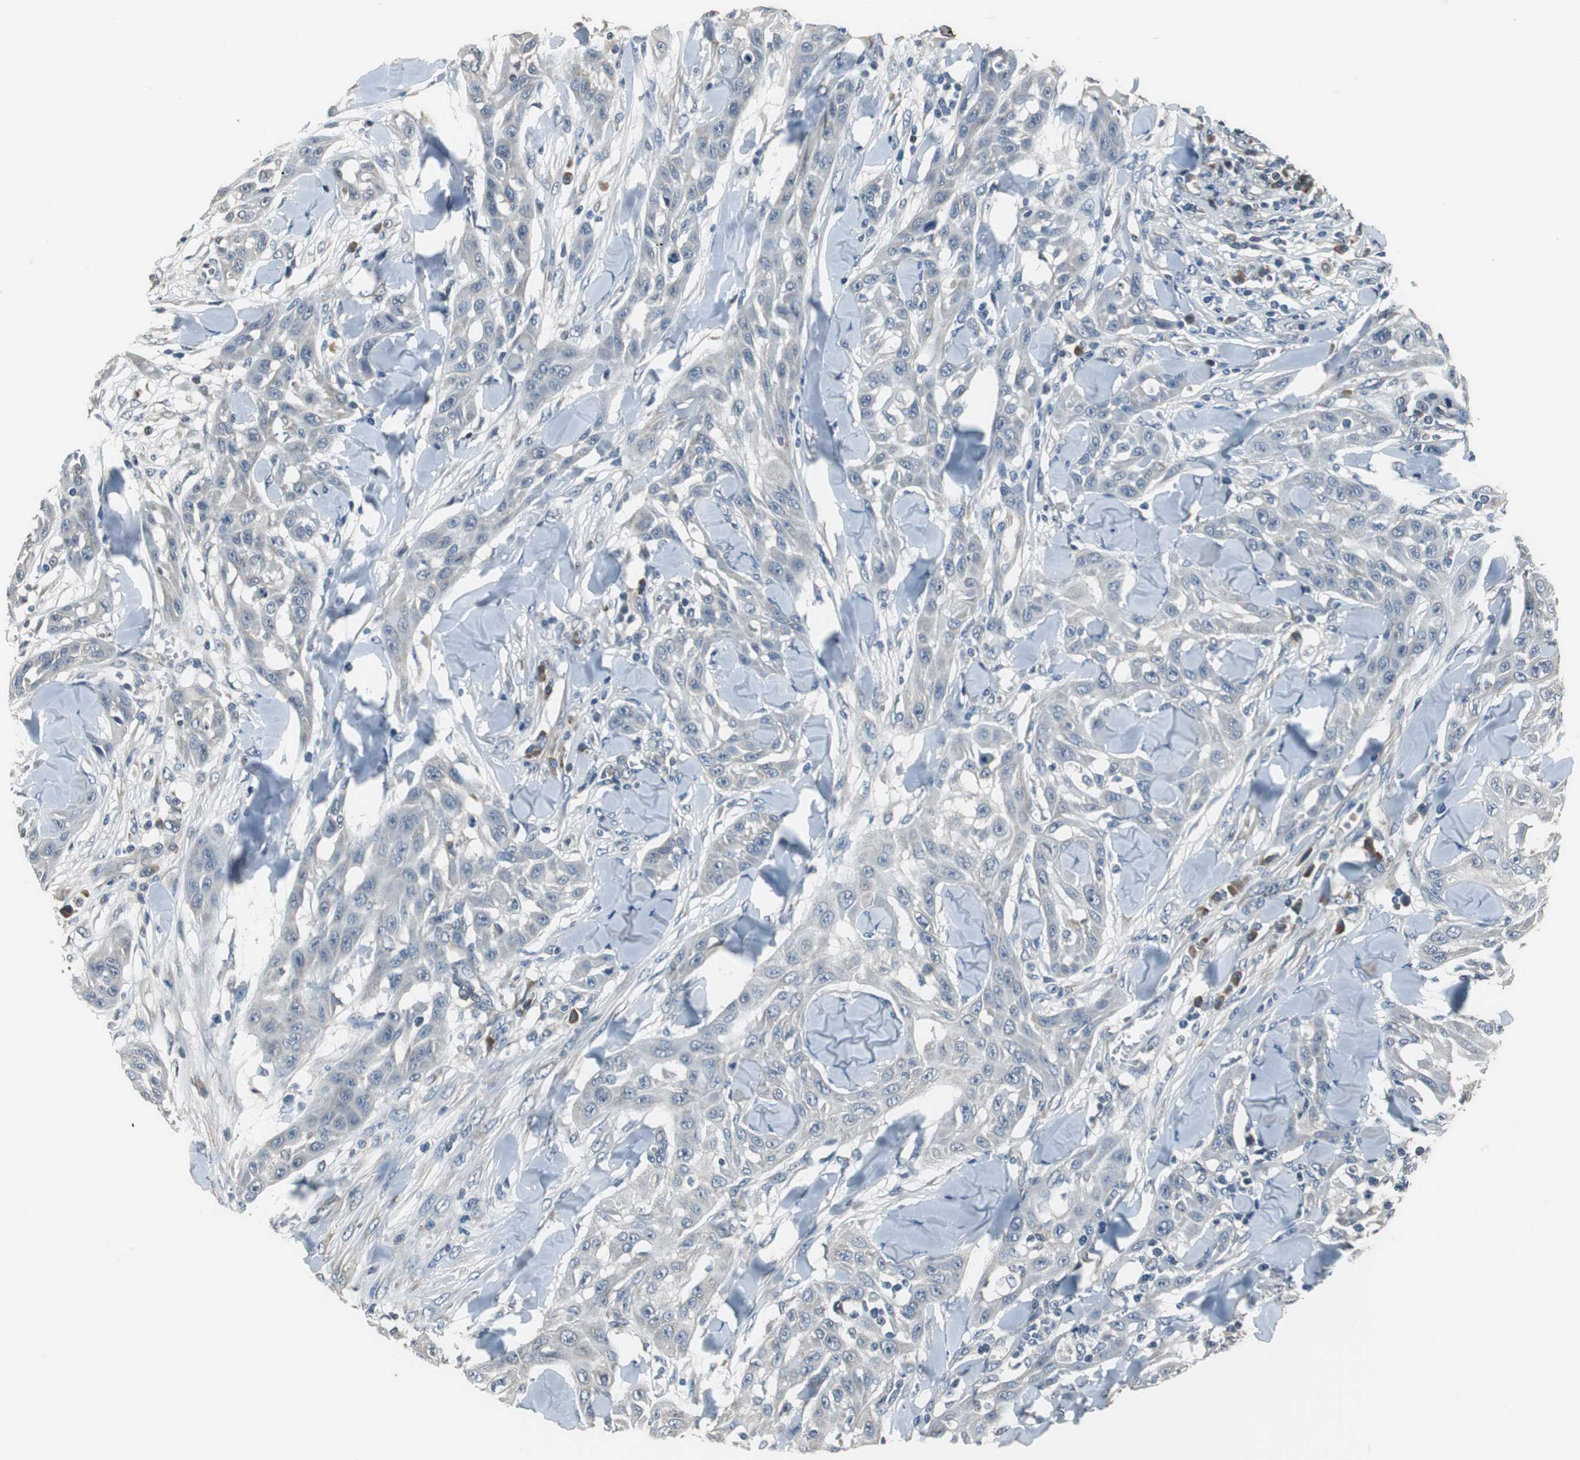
{"staining": {"intensity": "negative", "quantity": "none", "location": "none"}, "tissue": "skin cancer", "cell_type": "Tumor cells", "image_type": "cancer", "snomed": [{"axis": "morphology", "description": "Squamous cell carcinoma, NOS"}, {"axis": "topography", "description": "Skin"}], "caption": "Skin cancer (squamous cell carcinoma) was stained to show a protein in brown. There is no significant staining in tumor cells.", "gene": "PI4KB", "patient": {"sex": "male", "age": 24}}